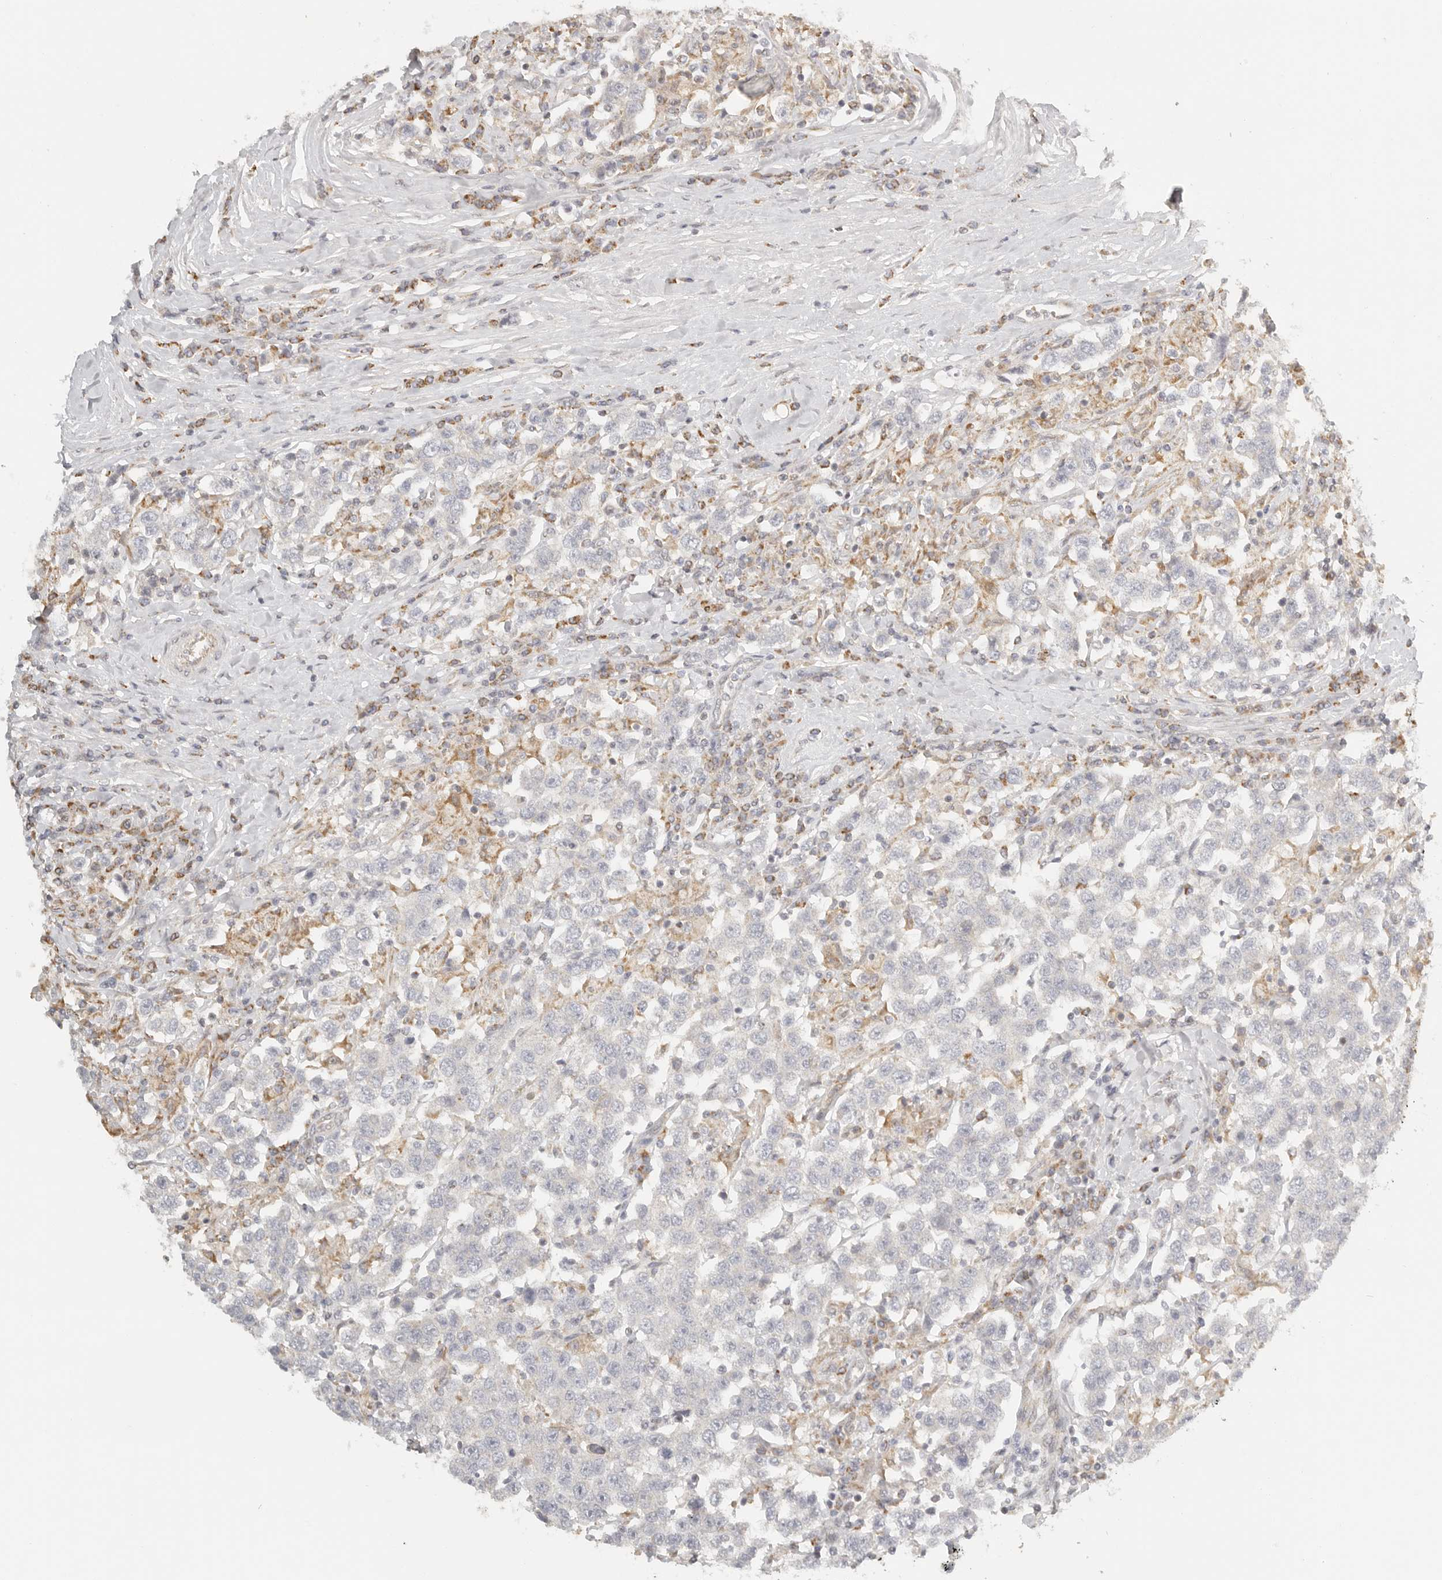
{"staining": {"intensity": "negative", "quantity": "none", "location": "none"}, "tissue": "testis cancer", "cell_type": "Tumor cells", "image_type": "cancer", "snomed": [{"axis": "morphology", "description": "Seminoma, NOS"}, {"axis": "topography", "description": "Testis"}], "caption": "High magnification brightfield microscopy of testis cancer (seminoma) stained with DAB (3,3'-diaminobenzidine) (brown) and counterstained with hematoxylin (blue): tumor cells show no significant positivity. (Immunohistochemistry (ihc), brightfield microscopy, high magnification).", "gene": "KDF1", "patient": {"sex": "male", "age": 41}}